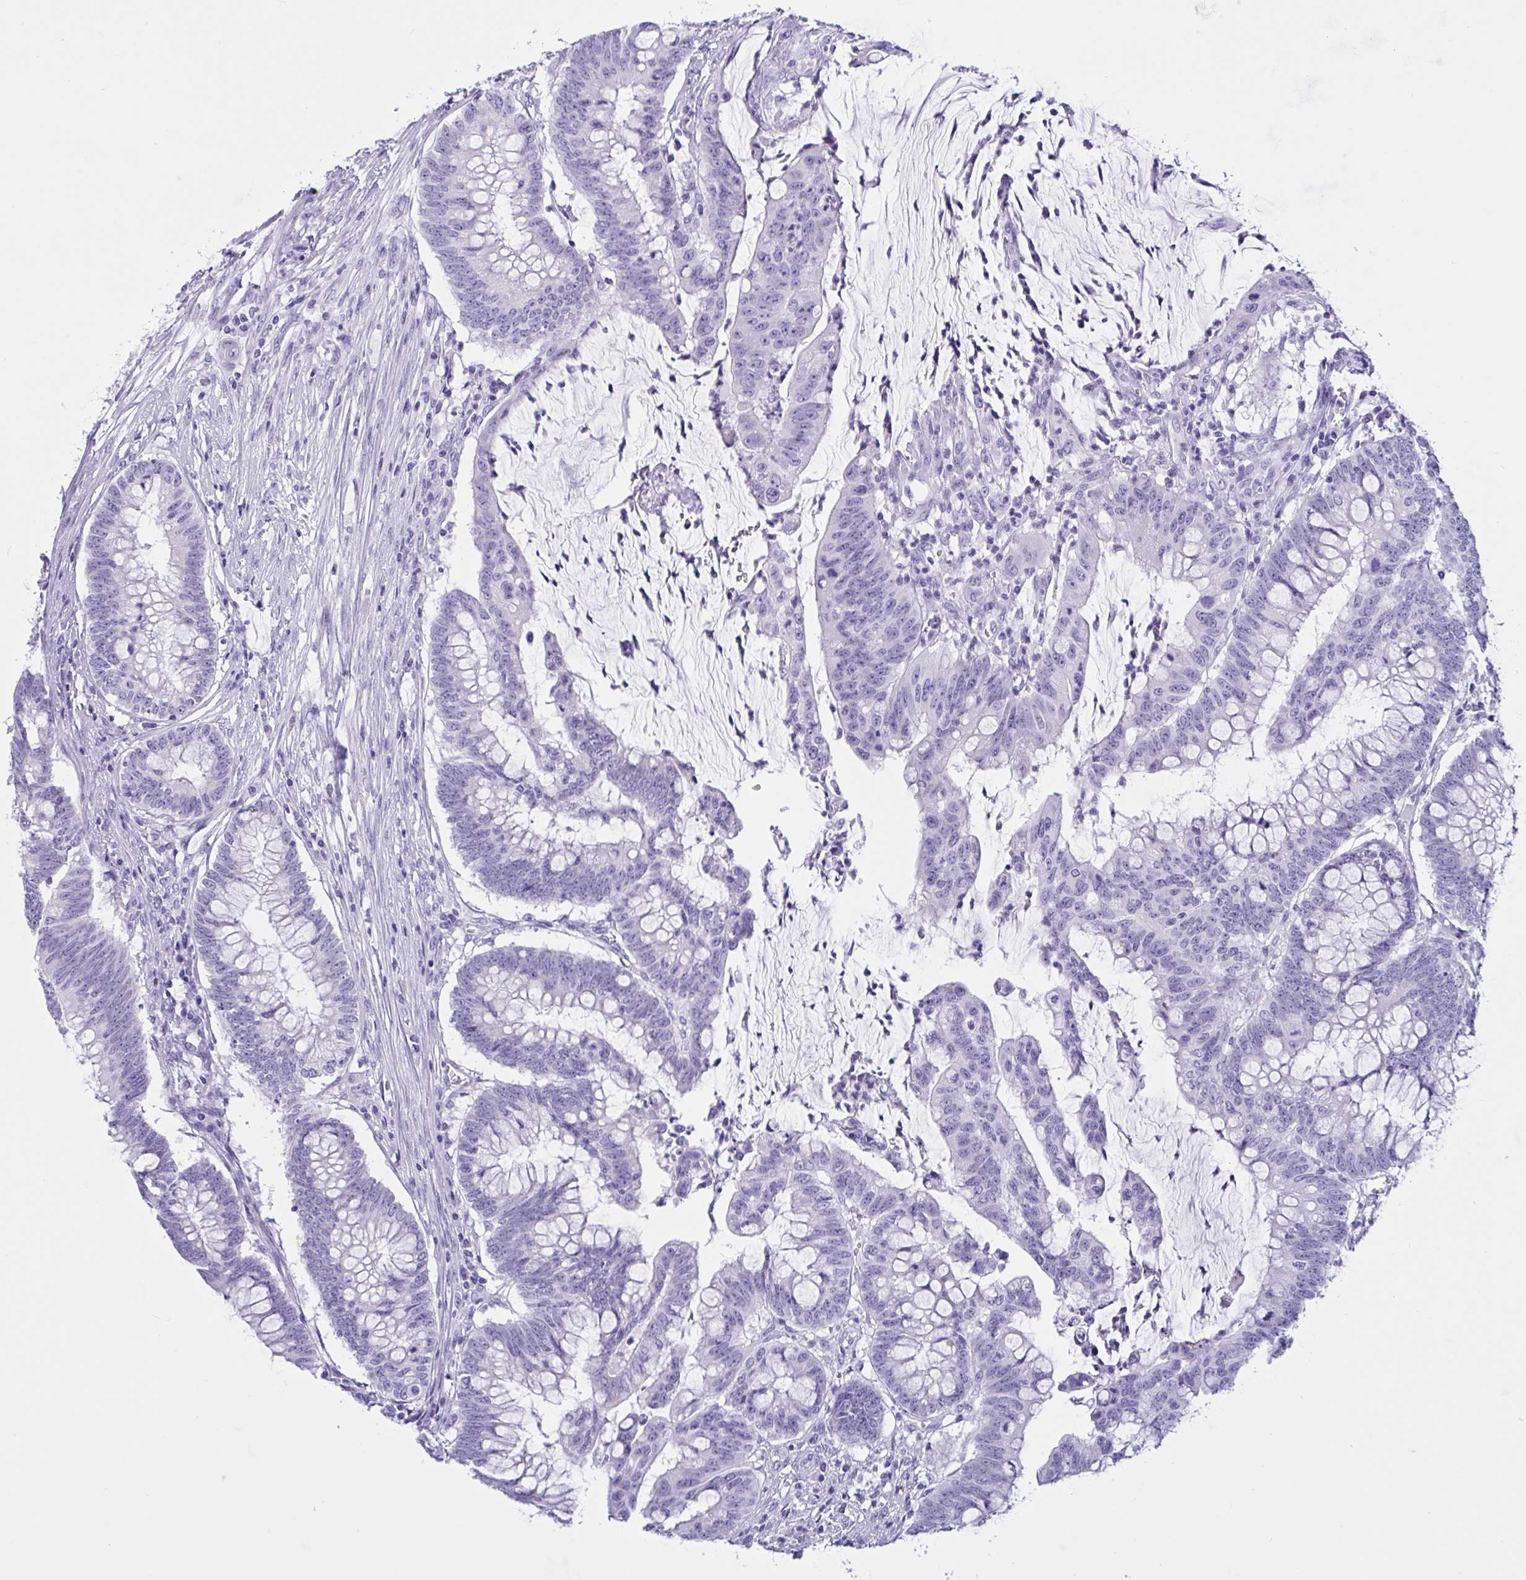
{"staining": {"intensity": "negative", "quantity": "none", "location": "none"}, "tissue": "colorectal cancer", "cell_type": "Tumor cells", "image_type": "cancer", "snomed": [{"axis": "morphology", "description": "Adenocarcinoma, NOS"}, {"axis": "topography", "description": "Colon"}], "caption": "The histopathology image shows no staining of tumor cells in colorectal cancer.", "gene": "OXLD1", "patient": {"sex": "male", "age": 62}}